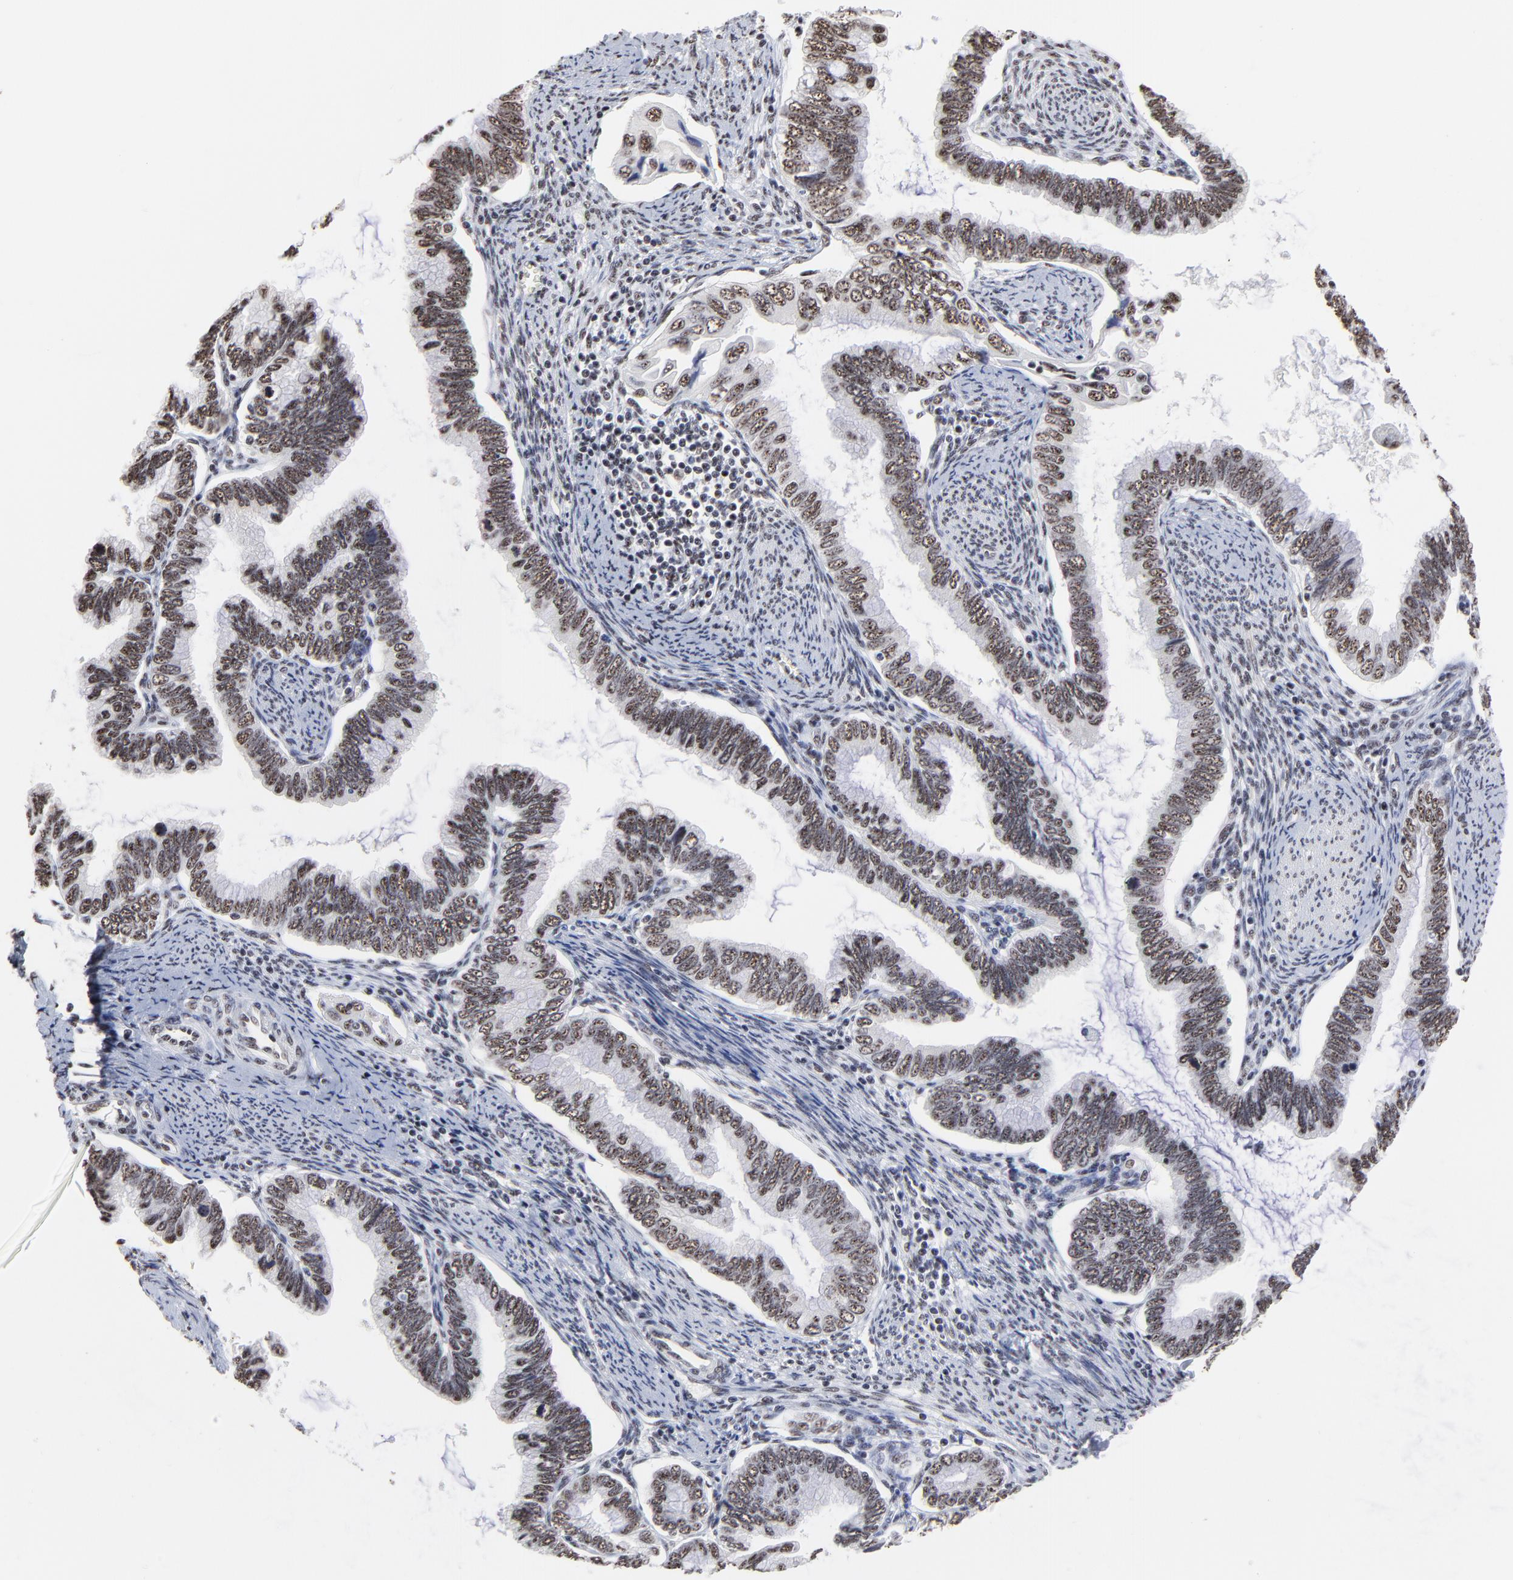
{"staining": {"intensity": "moderate", "quantity": ">75%", "location": "nuclear"}, "tissue": "cervical cancer", "cell_type": "Tumor cells", "image_type": "cancer", "snomed": [{"axis": "morphology", "description": "Adenocarcinoma, NOS"}, {"axis": "topography", "description": "Cervix"}], "caption": "Protein expression analysis of cervical cancer (adenocarcinoma) reveals moderate nuclear positivity in about >75% of tumor cells.", "gene": "MBD4", "patient": {"sex": "female", "age": 49}}